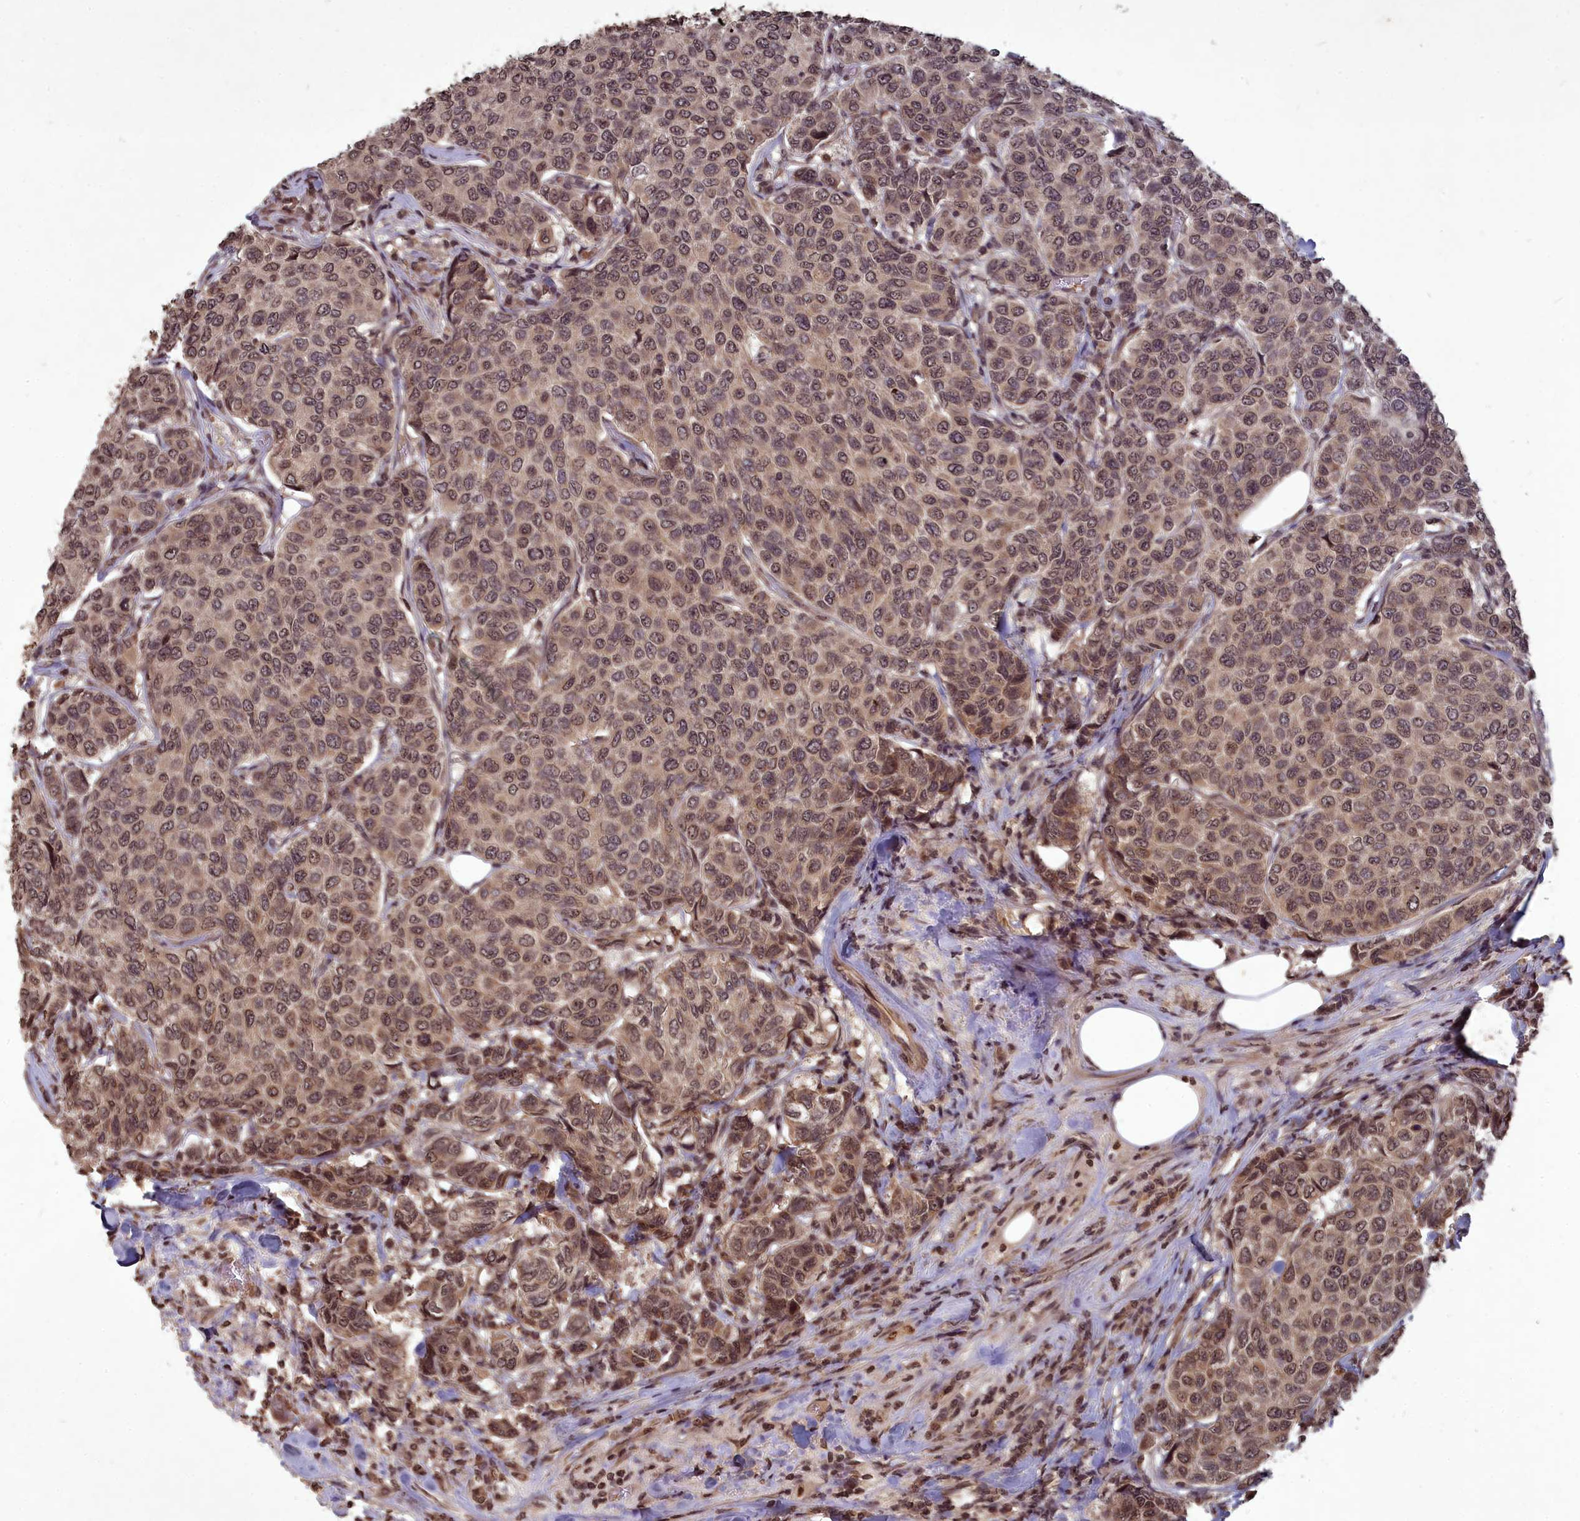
{"staining": {"intensity": "moderate", "quantity": ">75%", "location": "nuclear"}, "tissue": "breast cancer", "cell_type": "Tumor cells", "image_type": "cancer", "snomed": [{"axis": "morphology", "description": "Duct carcinoma"}, {"axis": "topography", "description": "Breast"}], "caption": "Immunohistochemical staining of infiltrating ductal carcinoma (breast) displays moderate nuclear protein expression in about >75% of tumor cells. Nuclei are stained in blue.", "gene": "SRMS", "patient": {"sex": "female", "age": 55}}